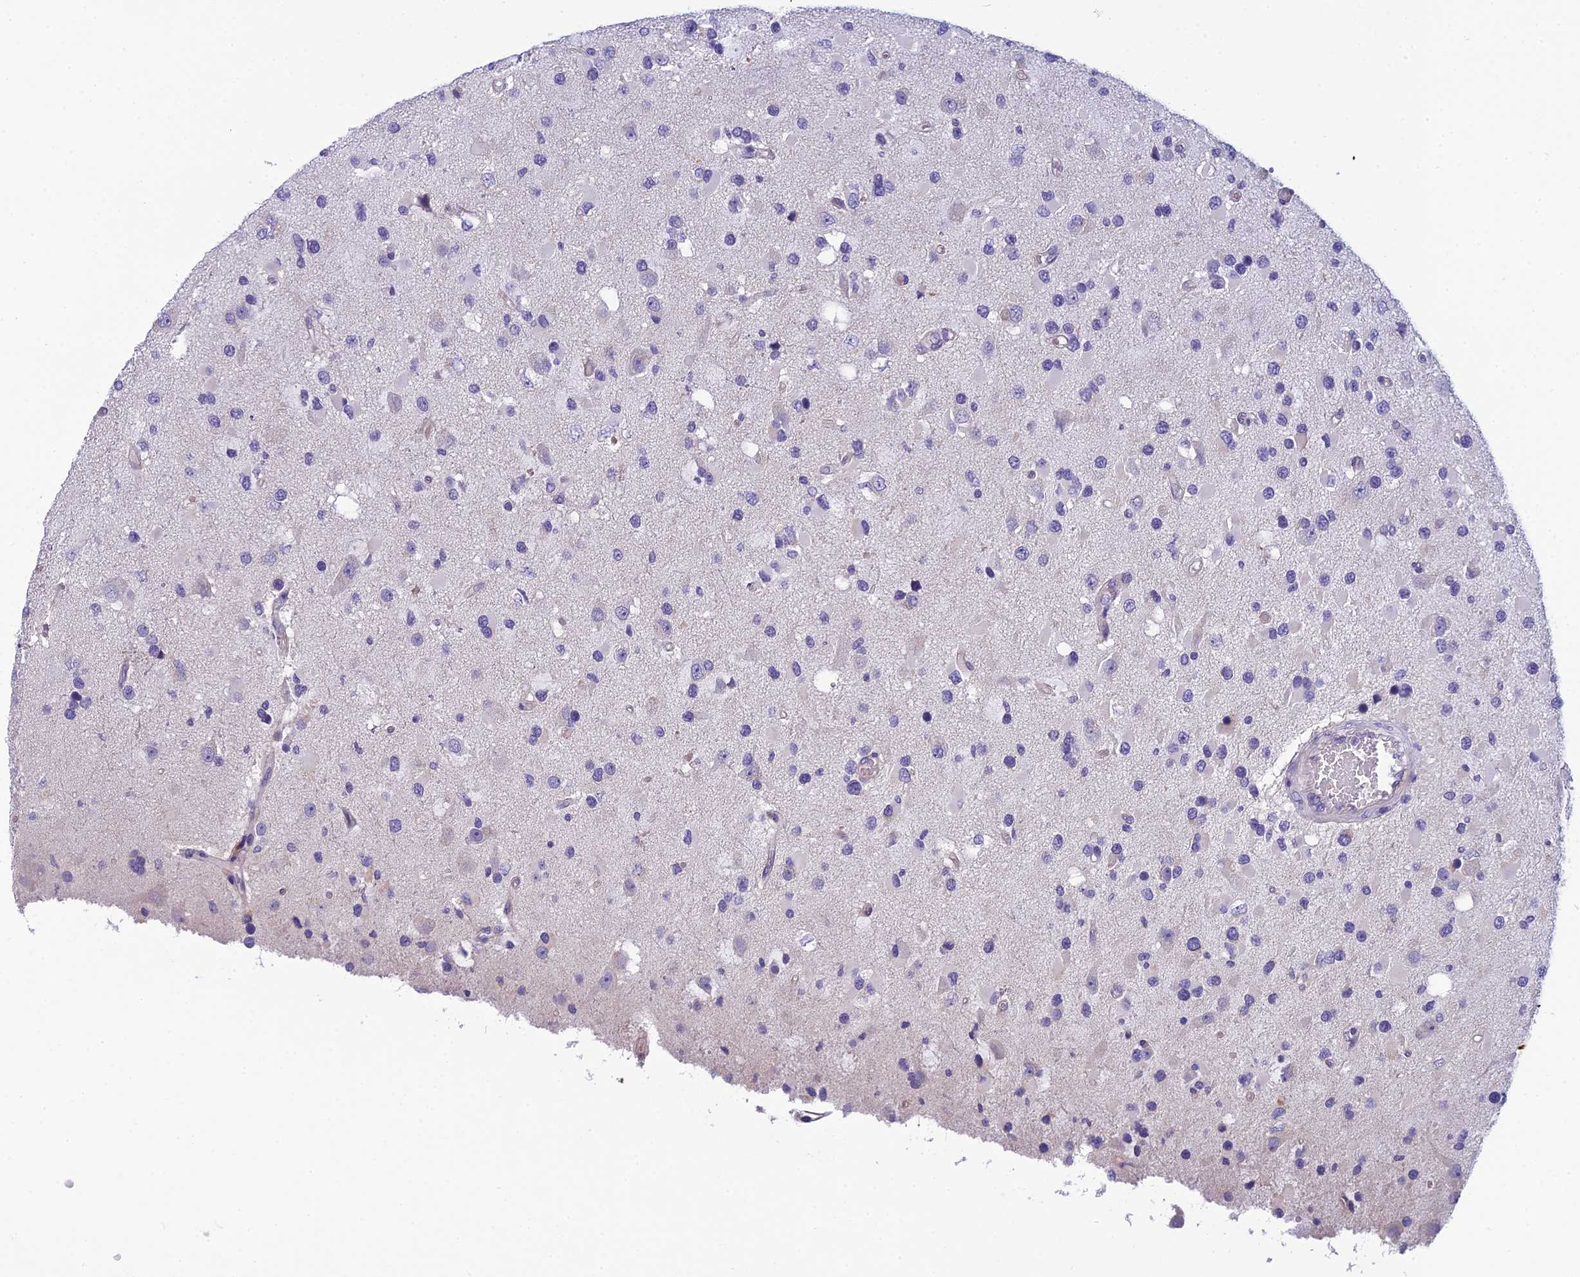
{"staining": {"intensity": "negative", "quantity": "none", "location": "none"}, "tissue": "glioma", "cell_type": "Tumor cells", "image_type": "cancer", "snomed": [{"axis": "morphology", "description": "Glioma, malignant, High grade"}, {"axis": "topography", "description": "Brain"}], "caption": "Immunohistochemical staining of glioma demonstrates no significant expression in tumor cells. The staining is performed using DAB (3,3'-diaminobenzidine) brown chromogen with nuclei counter-stained in using hematoxylin.", "gene": "RBM41", "patient": {"sex": "male", "age": 53}}